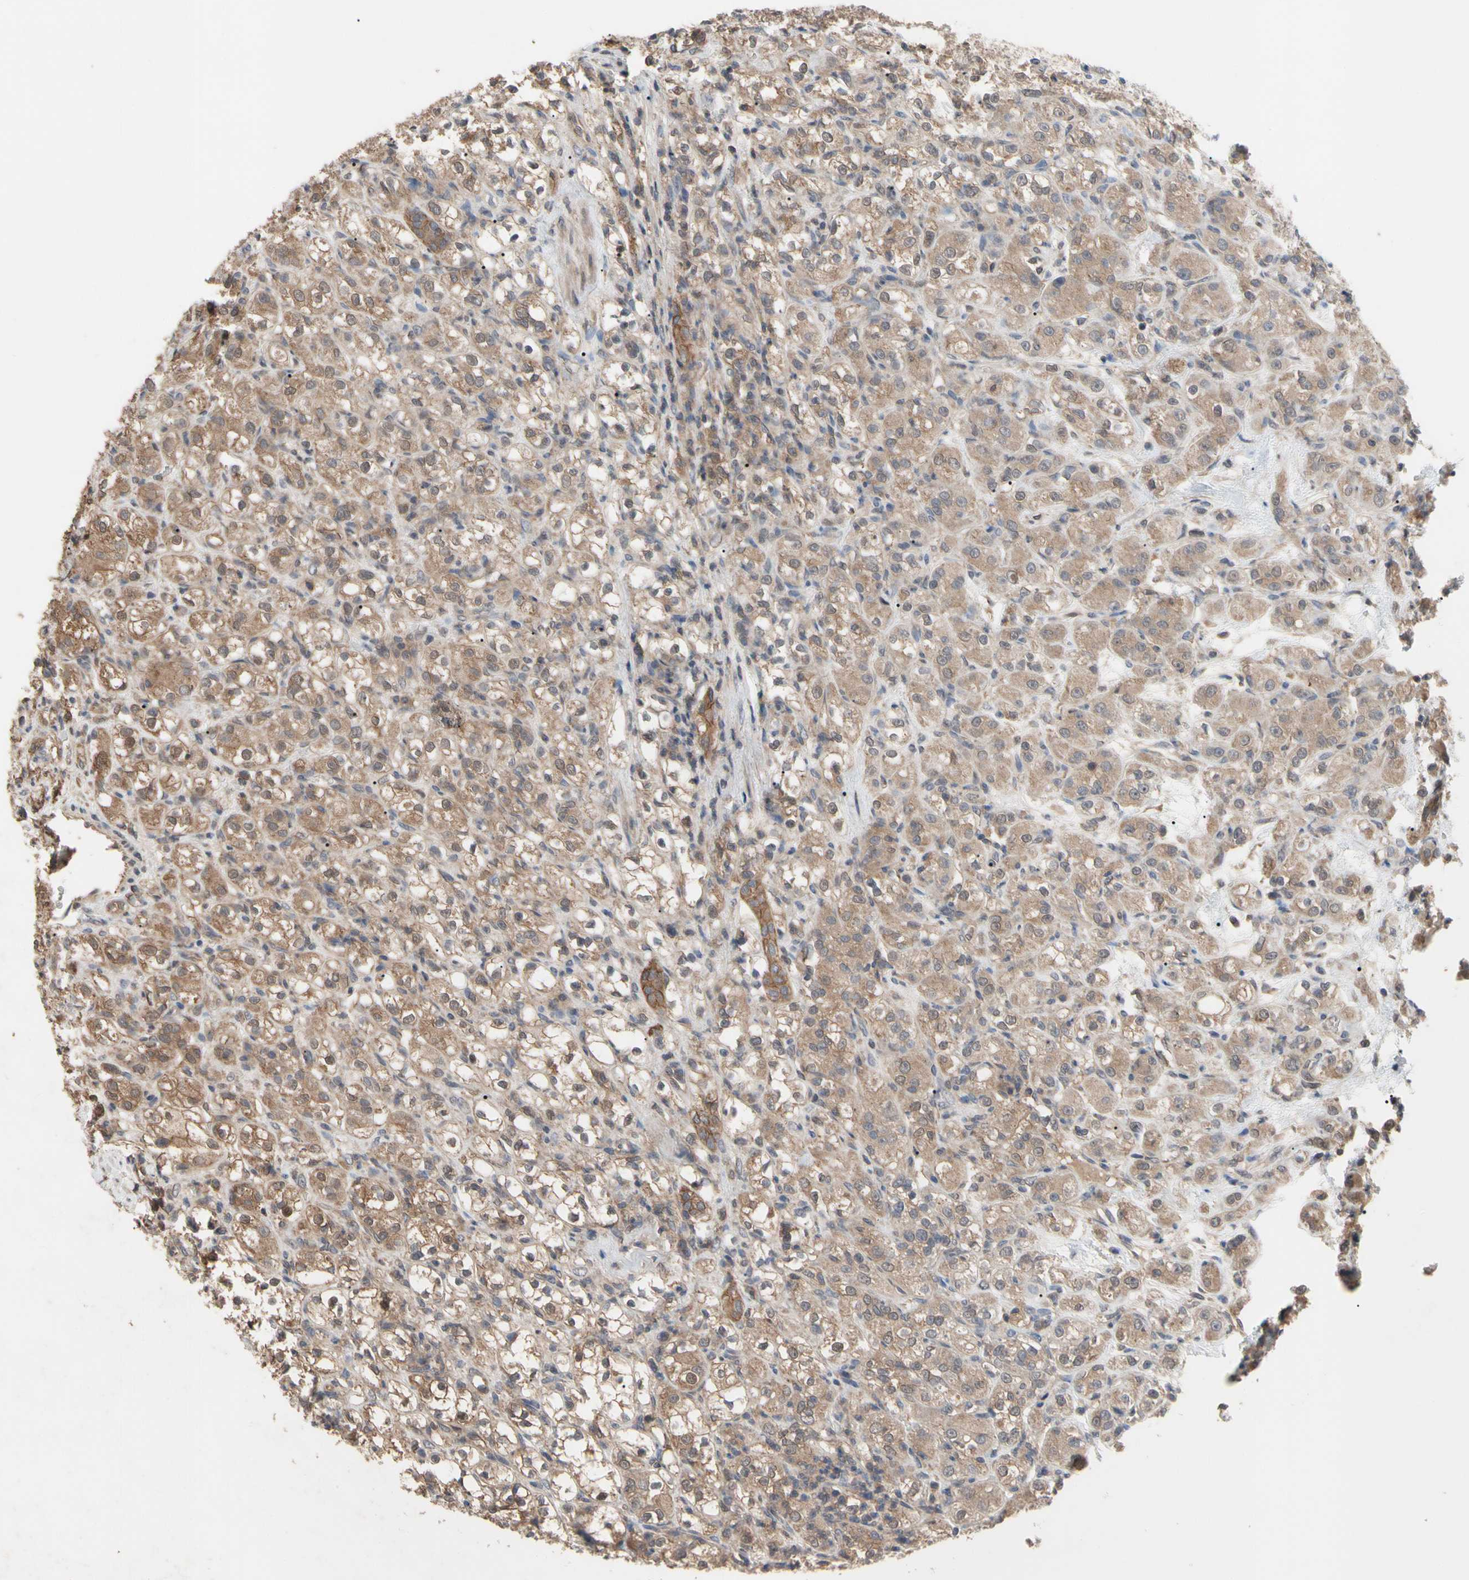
{"staining": {"intensity": "moderate", "quantity": ">75%", "location": "cytoplasmic/membranous"}, "tissue": "renal cancer", "cell_type": "Tumor cells", "image_type": "cancer", "snomed": [{"axis": "morphology", "description": "Normal tissue, NOS"}, {"axis": "morphology", "description": "Adenocarcinoma, NOS"}, {"axis": "topography", "description": "Kidney"}], "caption": "This micrograph exhibits immunohistochemistry (IHC) staining of human renal cancer, with medium moderate cytoplasmic/membranous expression in approximately >75% of tumor cells.", "gene": "DPP8", "patient": {"sex": "male", "age": 61}}